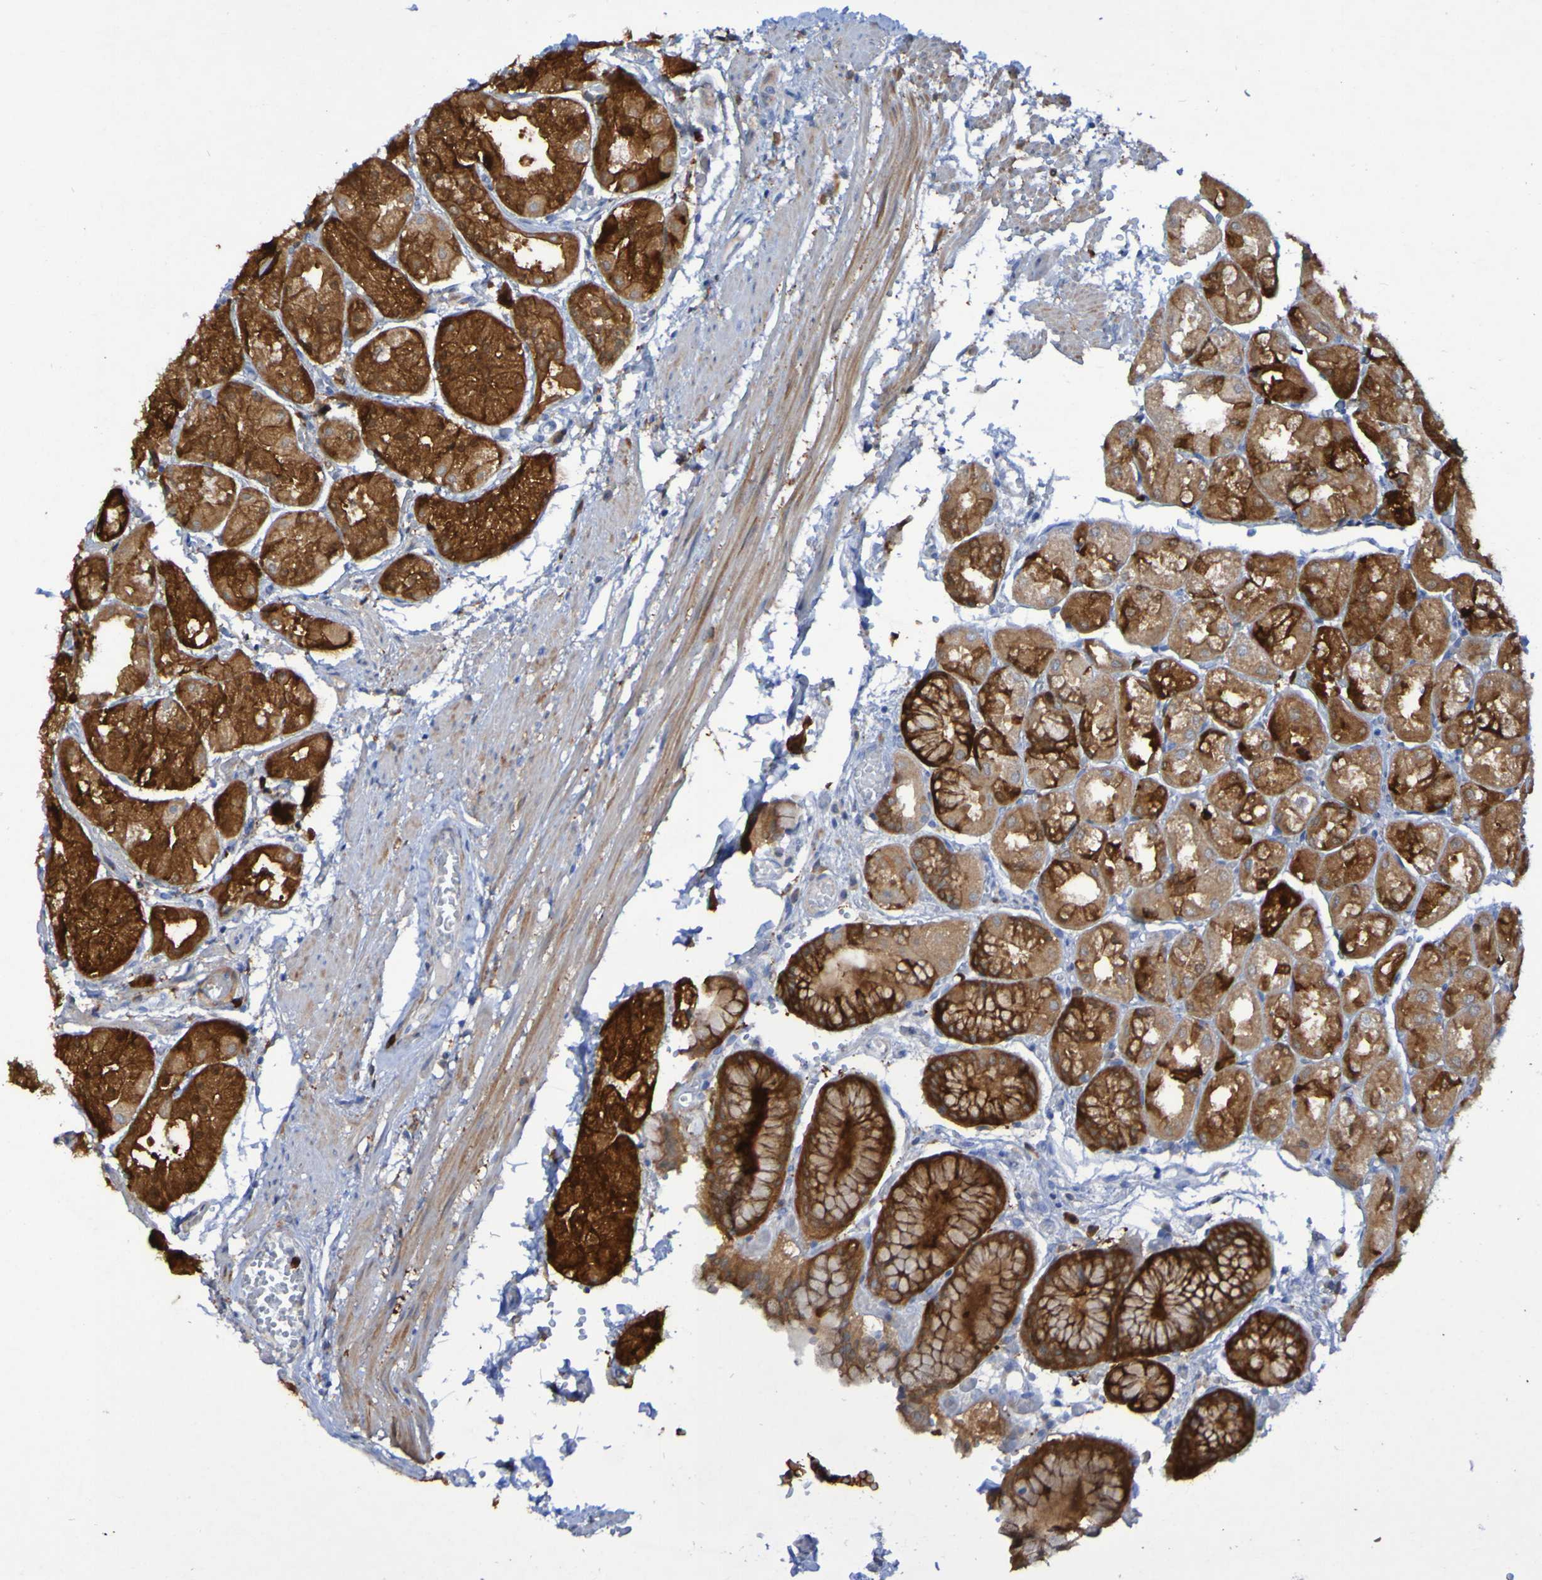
{"staining": {"intensity": "strong", "quantity": ">75%", "location": "cytoplasmic/membranous"}, "tissue": "stomach", "cell_type": "Glandular cells", "image_type": "normal", "snomed": [{"axis": "morphology", "description": "Normal tissue, NOS"}, {"axis": "topography", "description": "Stomach, upper"}], "caption": "Immunohistochemical staining of unremarkable human stomach displays strong cytoplasmic/membranous protein positivity in about >75% of glandular cells.", "gene": "MPPE1", "patient": {"sex": "male", "age": 72}}